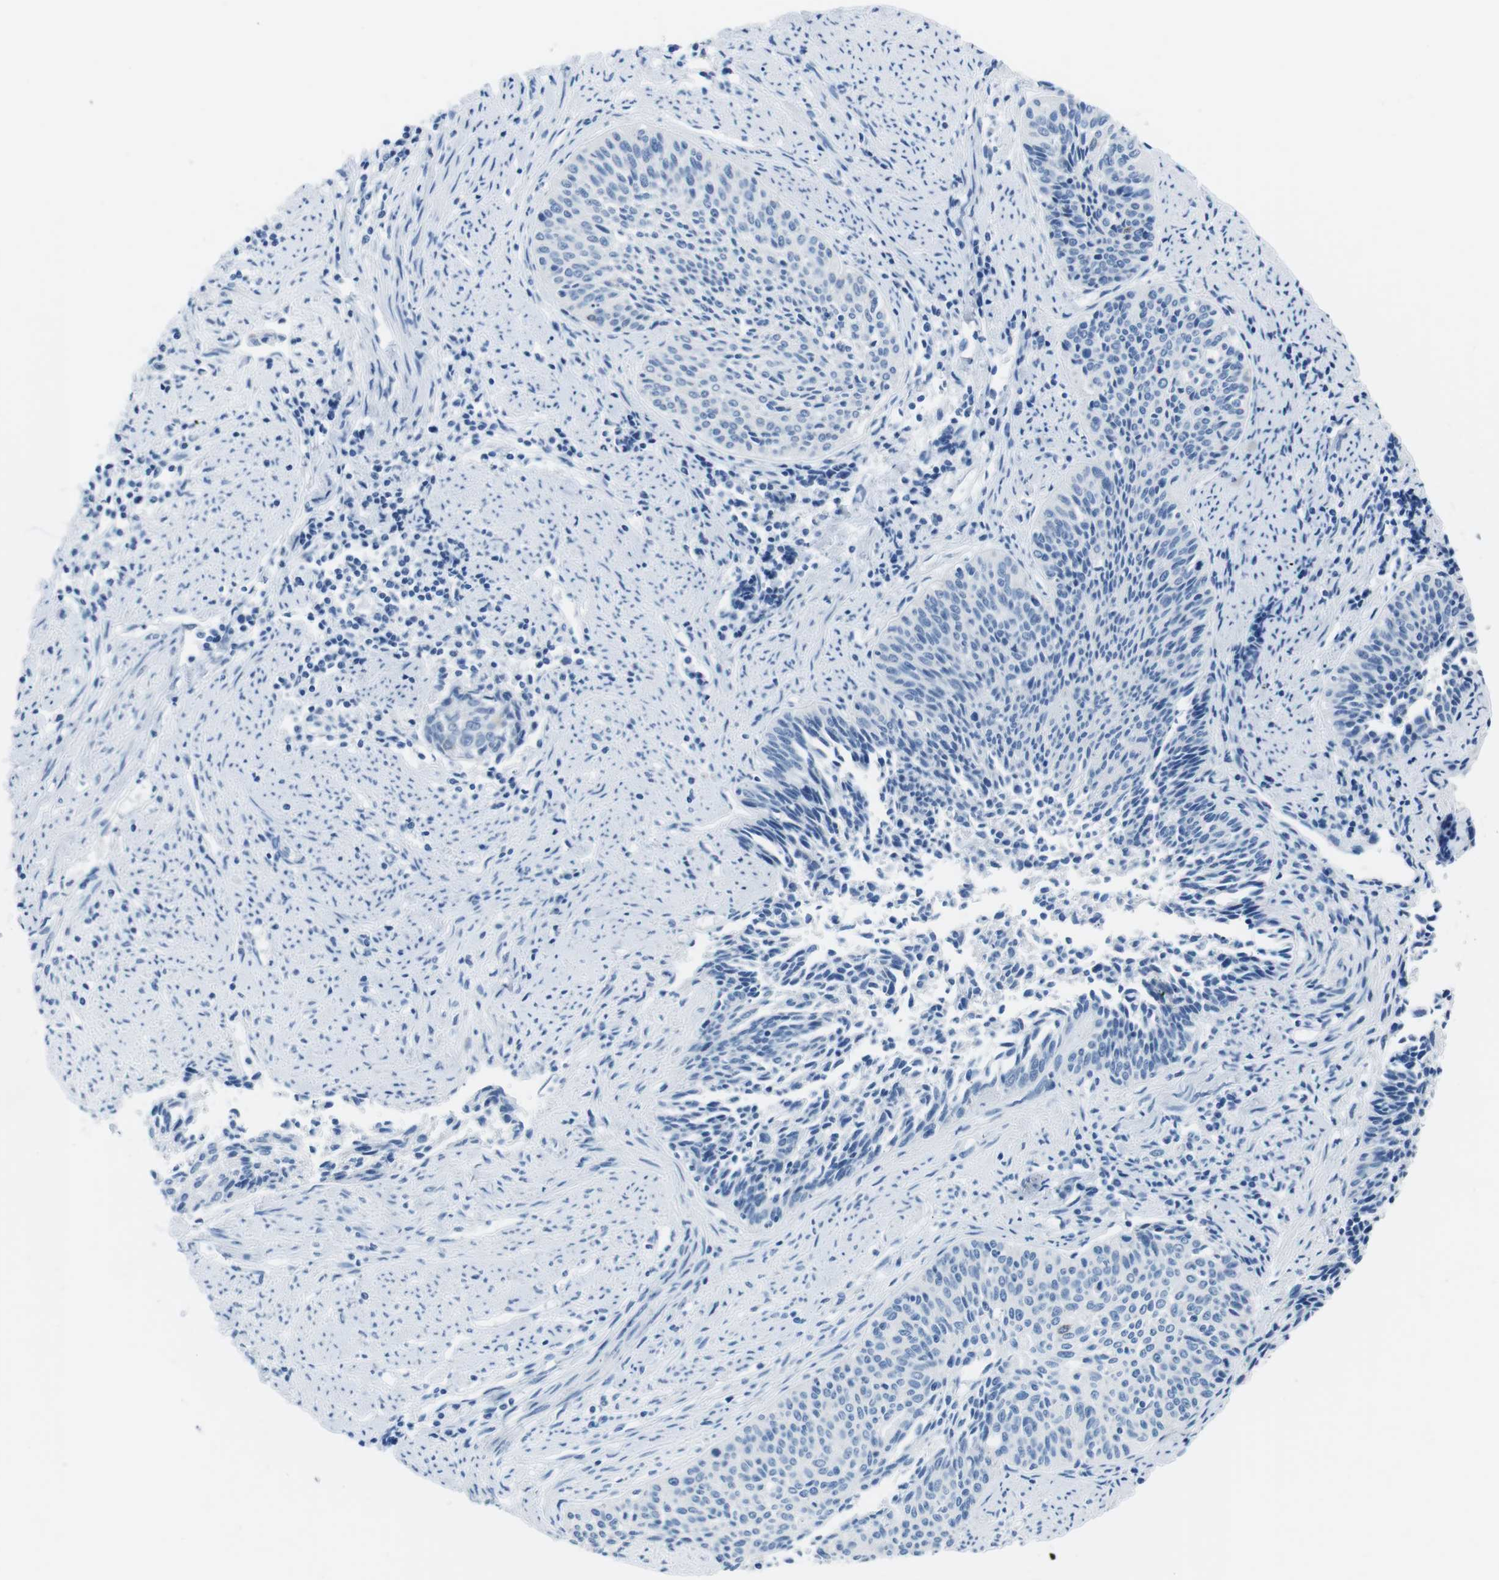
{"staining": {"intensity": "negative", "quantity": "none", "location": "none"}, "tissue": "cervical cancer", "cell_type": "Tumor cells", "image_type": "cancer", "snomed": [{"axis": "morphology", "description": "Squamous cell carcinoma, NOS"}, {"axis": "topography", "description": "Cervix"}], "caption": "Histopathology image shows no protein expression in tumor cells of cervical cancer tissue. Nuclei are stained in blue.", "gene": "MUC2", "patient": {"sex": "female", "age": 55}}